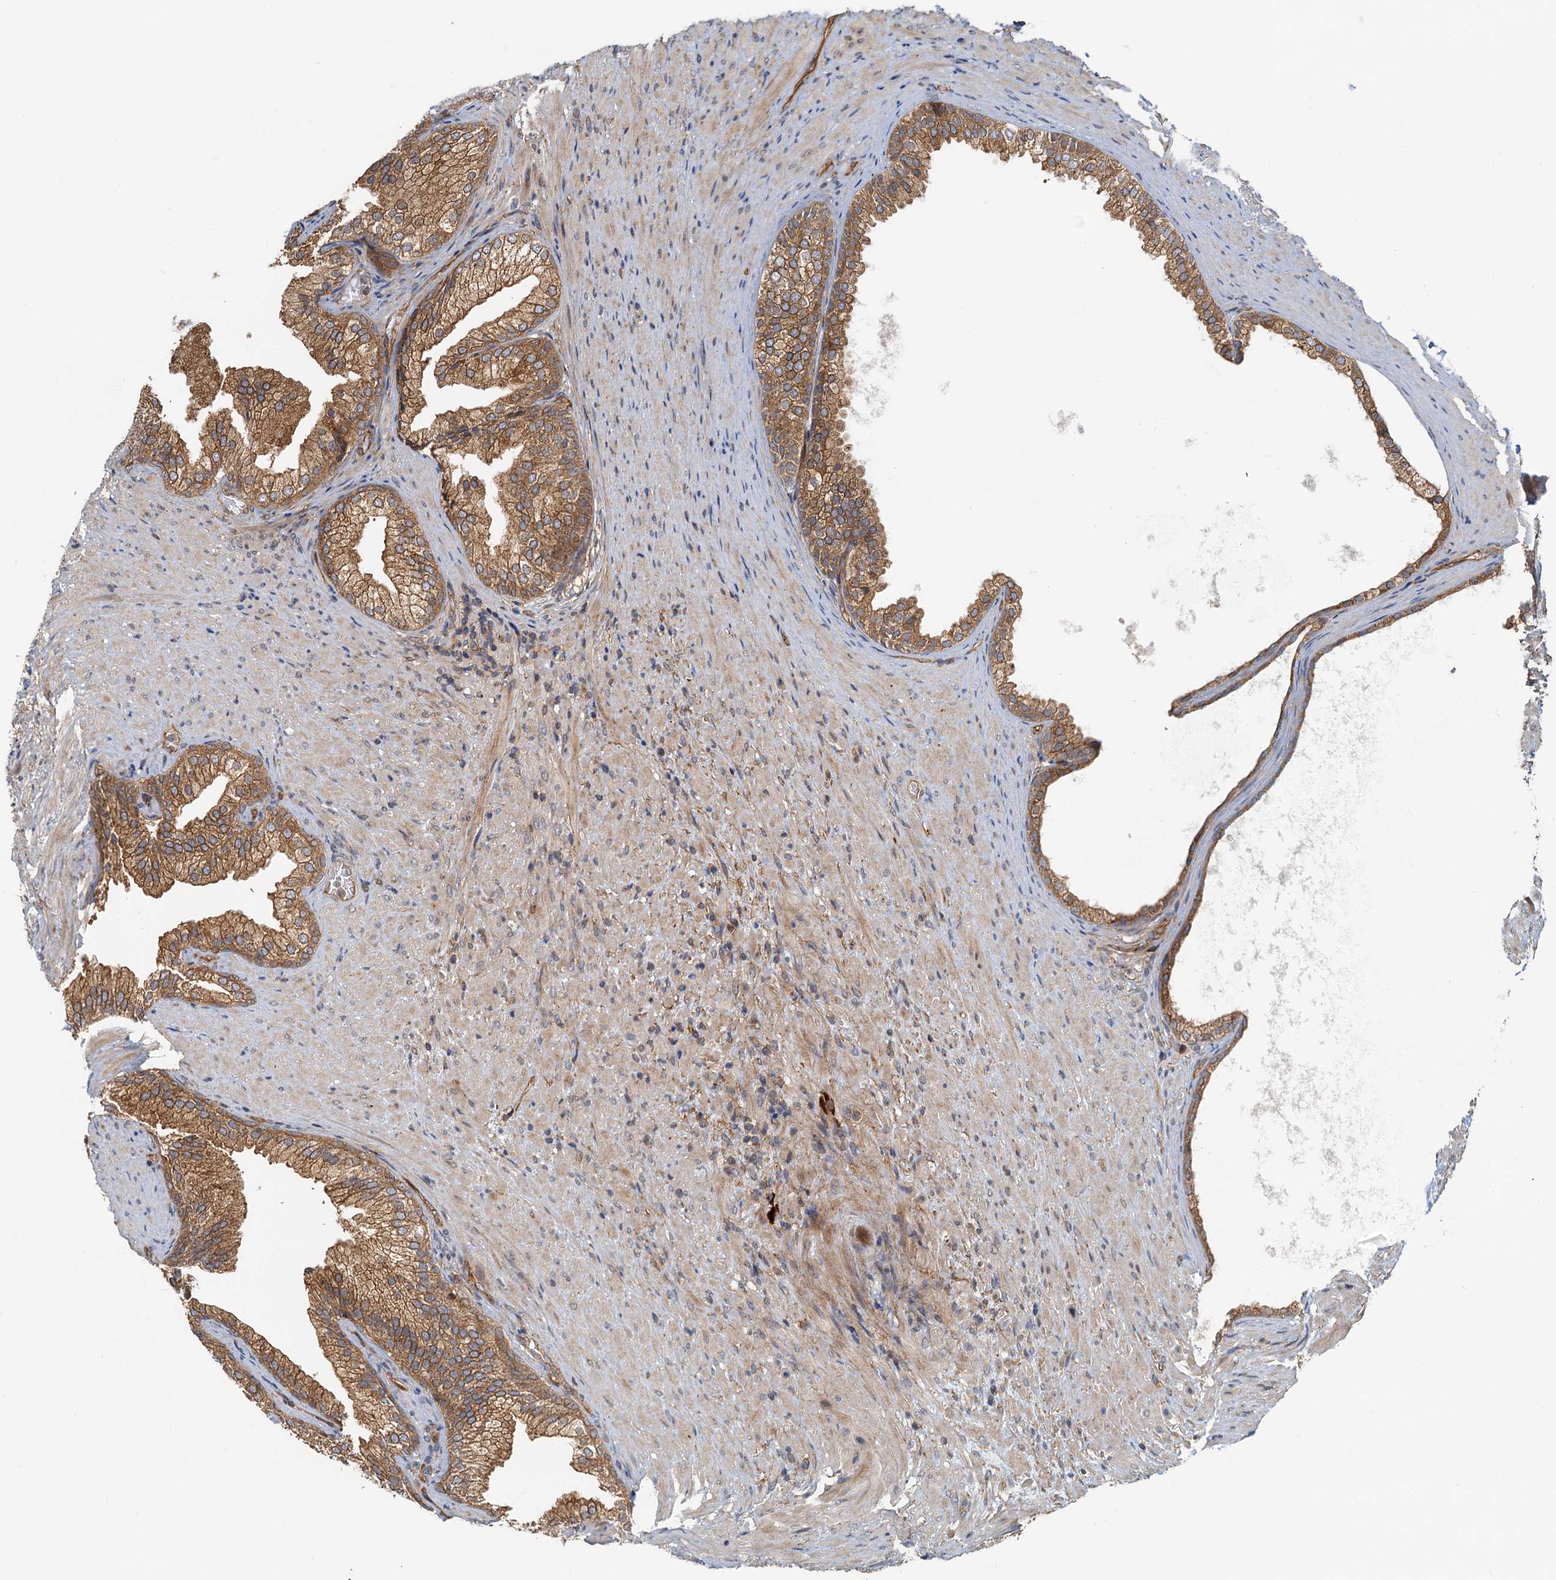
{"staining": {"intensity": "strong", "quantity": ">75%", "location": "cytoplasmic/membranous"}, "tissue": "prostate", "cell_type": "Glandular cells", "image_type": "normal", "snomed": [{"axis": "morphology", "description": "Normal tissue, NOS"}, {"axis": "topography", "description": "Prostate"}], "caption": "Benign prostate exhibits strong cytoplasmic/membranous expression in about >75% of glandular cells.", "gene": "NIPAL3", "patient": {"sex": "male", "age": 76}}